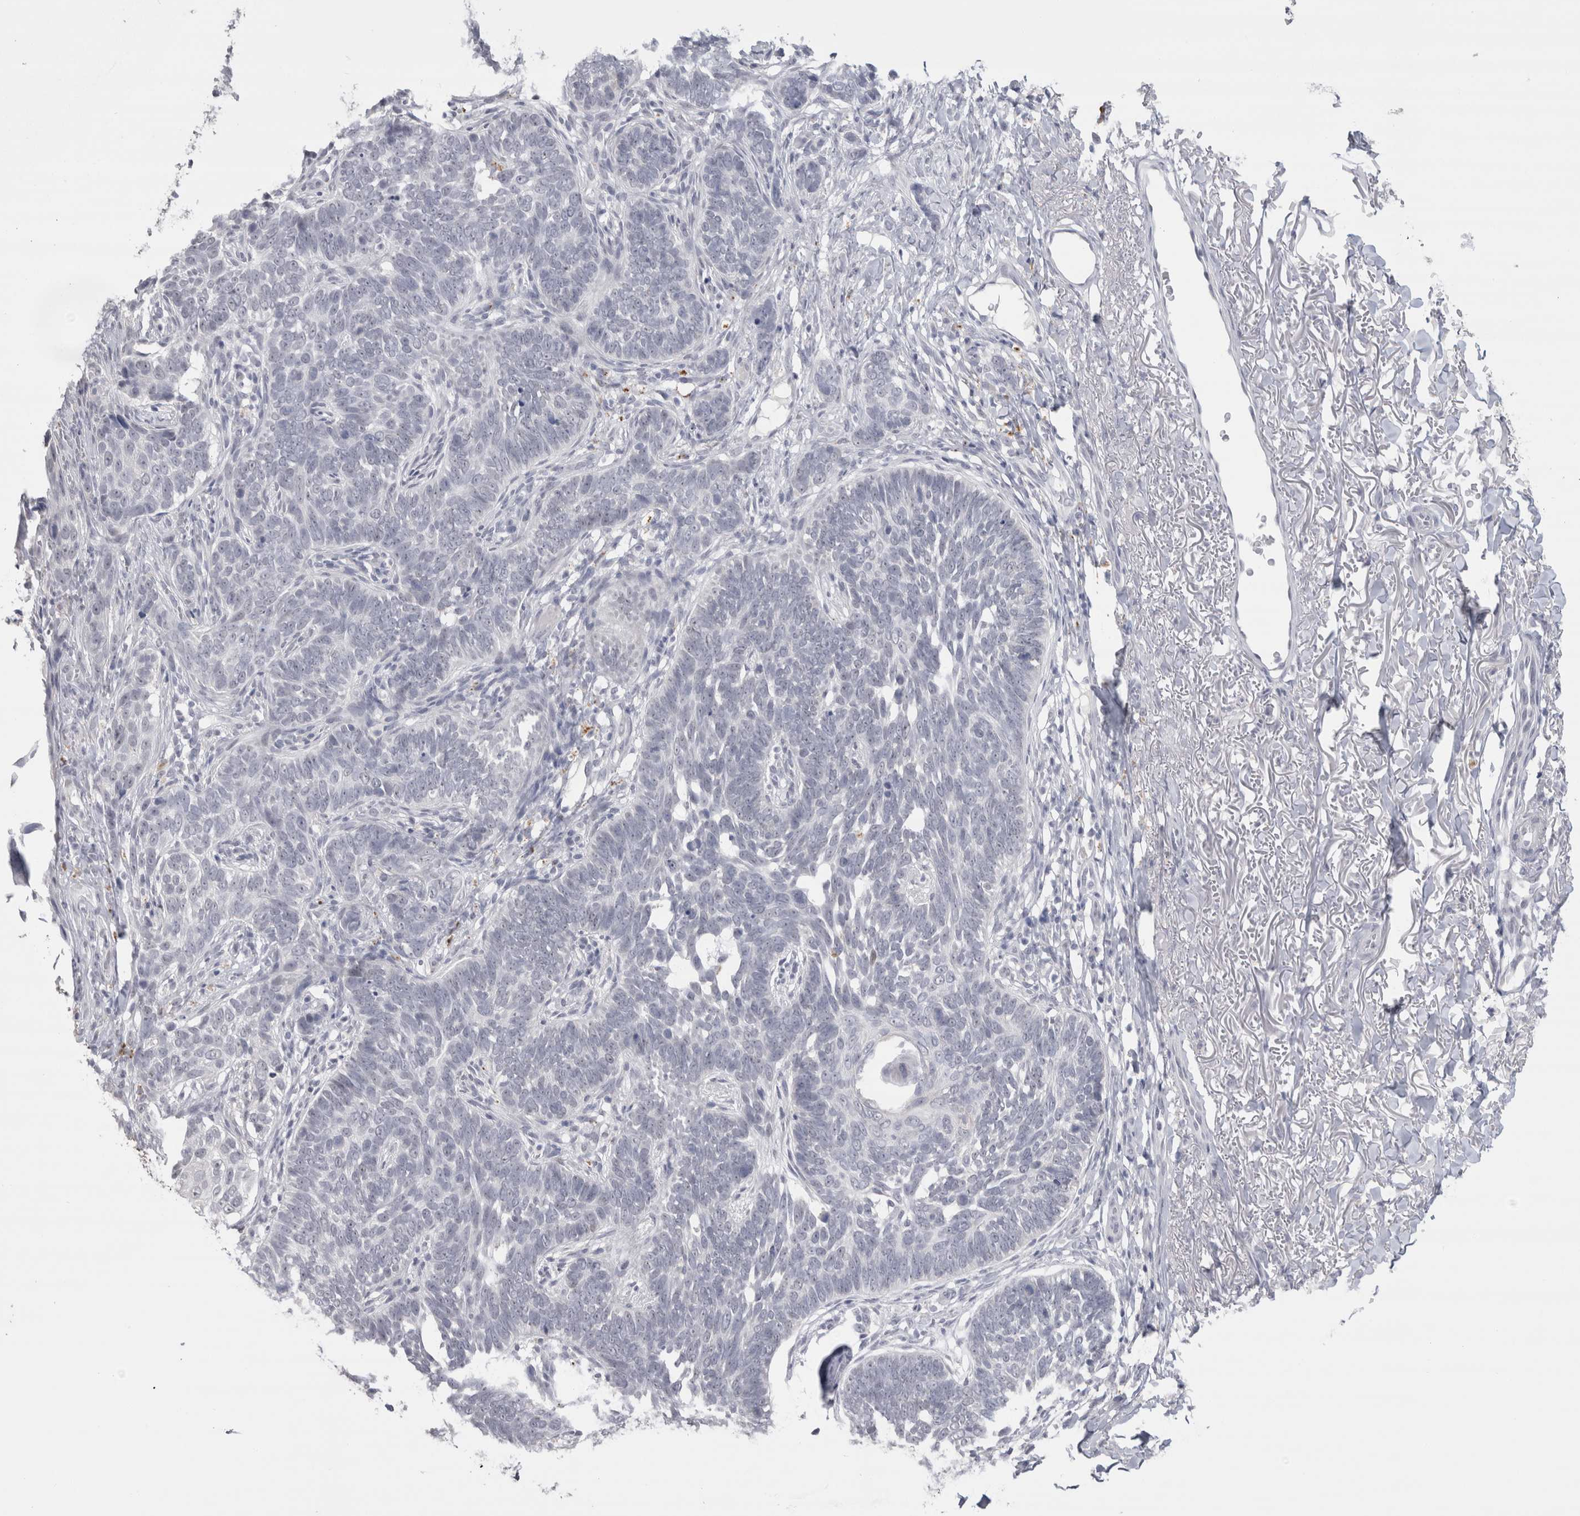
{"staining": {"intensity": "negative", "quantity": "none", "location": "none"}, "tissue": "skin cancer", "cell_type": "Tumor cells", "image_type": "cancer", "snomed": [{"axis": "morphology", "description": "Normal tissue, NOS"}, {"axis": "morphology", "description": "Basal cell carcinoma"}, {"axis": "topography", "description": "Skin"}], "caption": "Tumor cells show no significant protein staining in skin basal cell carcinoma.", "gene": "CDH17", "patient": {"sex": "male", "age": 77}}